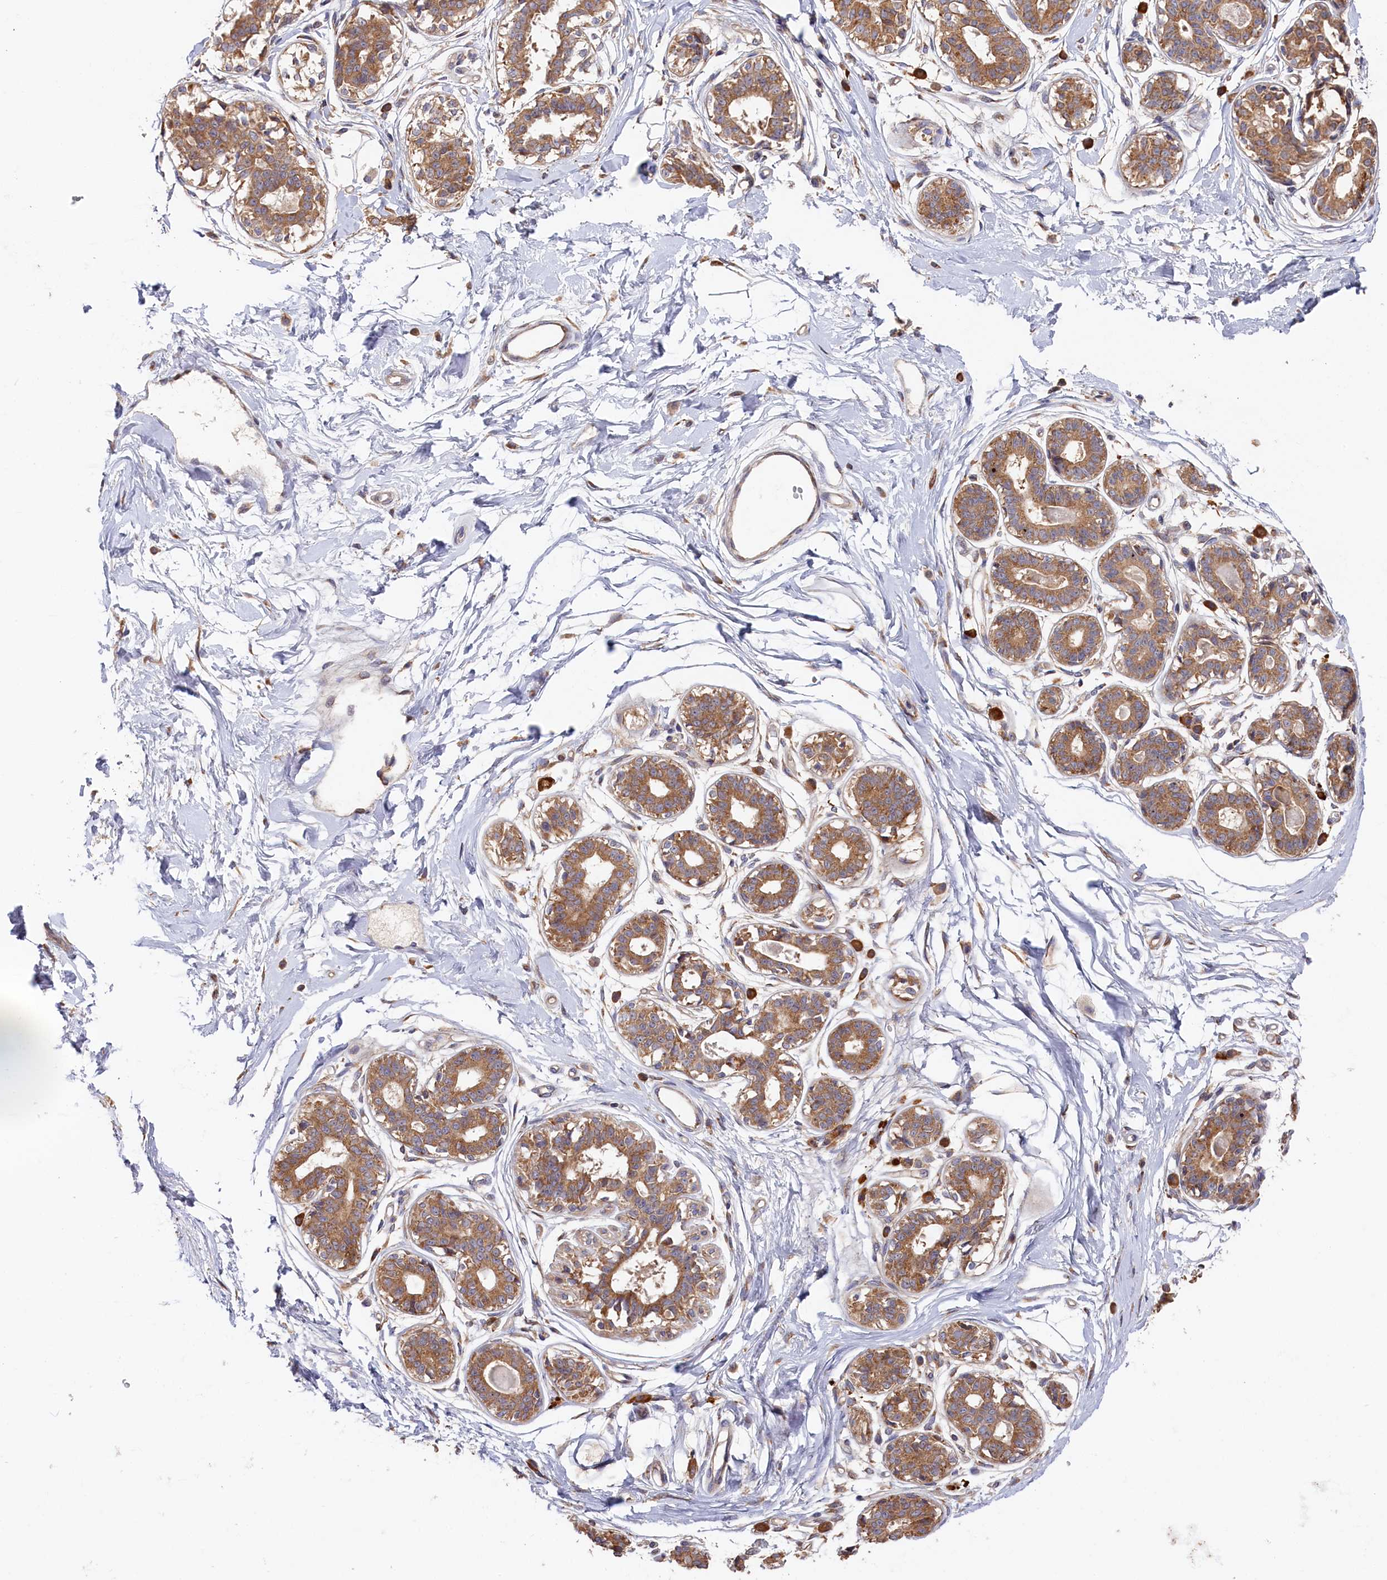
{"staining": {"intensity": "negative", "quantity": "none", "location": "none"}, "tissue": "breast", "cell_type": "Adipocytes", "image_type": "normal", "snomed": [{"axis": "morphology", "description": "Normal tissue, NOS"}, {"axis": "topography", "description": "Breast"}], "caption": "High power microscopy micrograph of an immunohistochemistry (IHC) histopathology image of normal breast, revealing no significant staining in adipocytes. (DAB immunohistochemistry with hematoxylin counter stain).", "gene": "CEP44", "patient": {"sex": "female", "age": 45}}